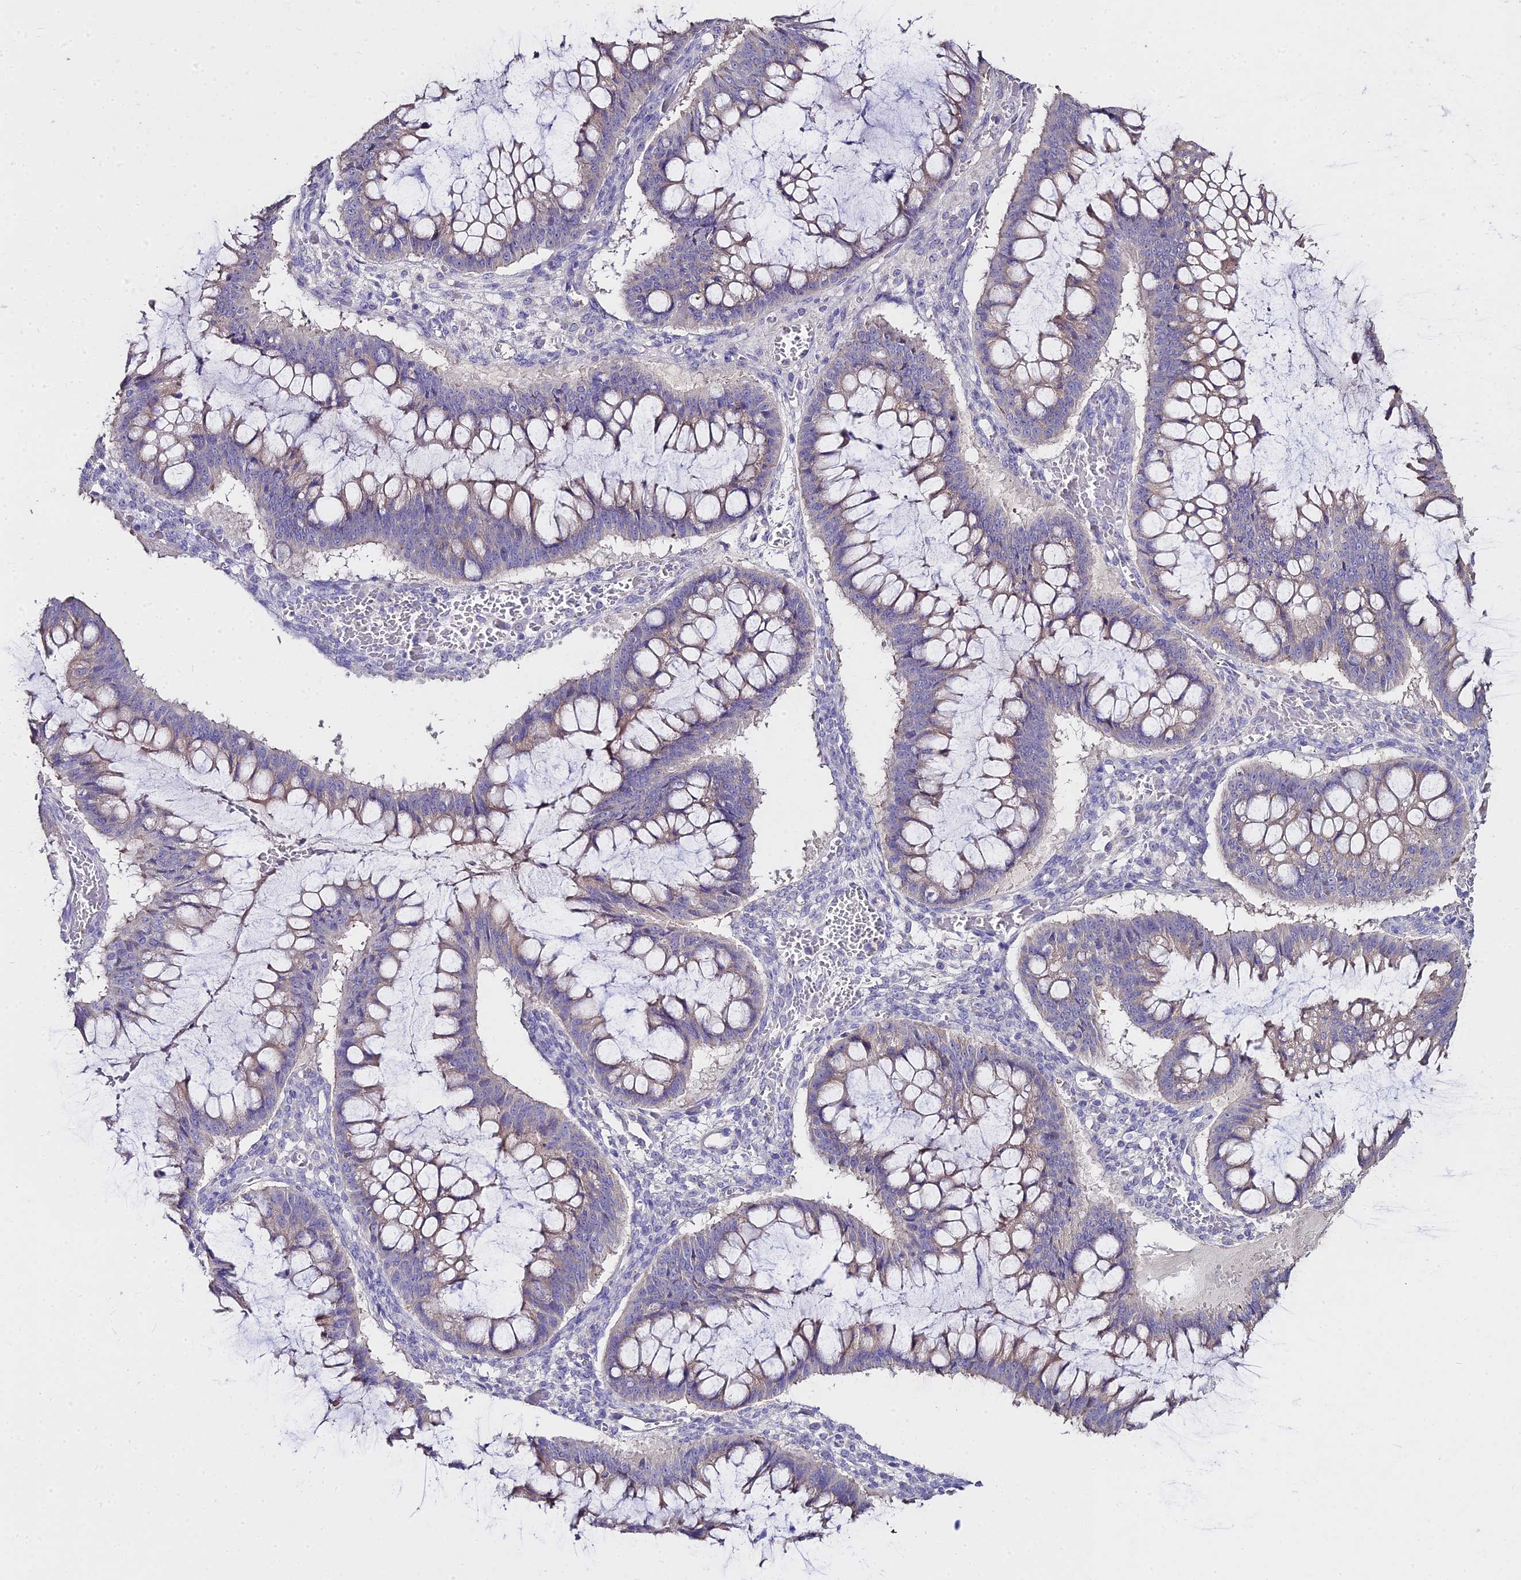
{"staining": {"intensity": "weak", "quantity": "25%-75%", "location": "cytoplasmic/membranous"}, "tissue": "ovarian cancer", "cell_type": "Tumor cells", "image_type": "cancer", "snomed": [{"axis": "morphology", "description": "Cystadenocarcinoma, mucinous, NOS"}, {"axis": "topography", "description": "Ovary"}], "caption": "There is low levels of weak cytoplasmic/membranous expression in tumor cells of ovarian cancer (mucinous cystadenocarcinoma), as demonstrated by immunohistochemical staining (brown color).", "gene": "GLYAT", "patient": {"sex": "female", "age": 73}}